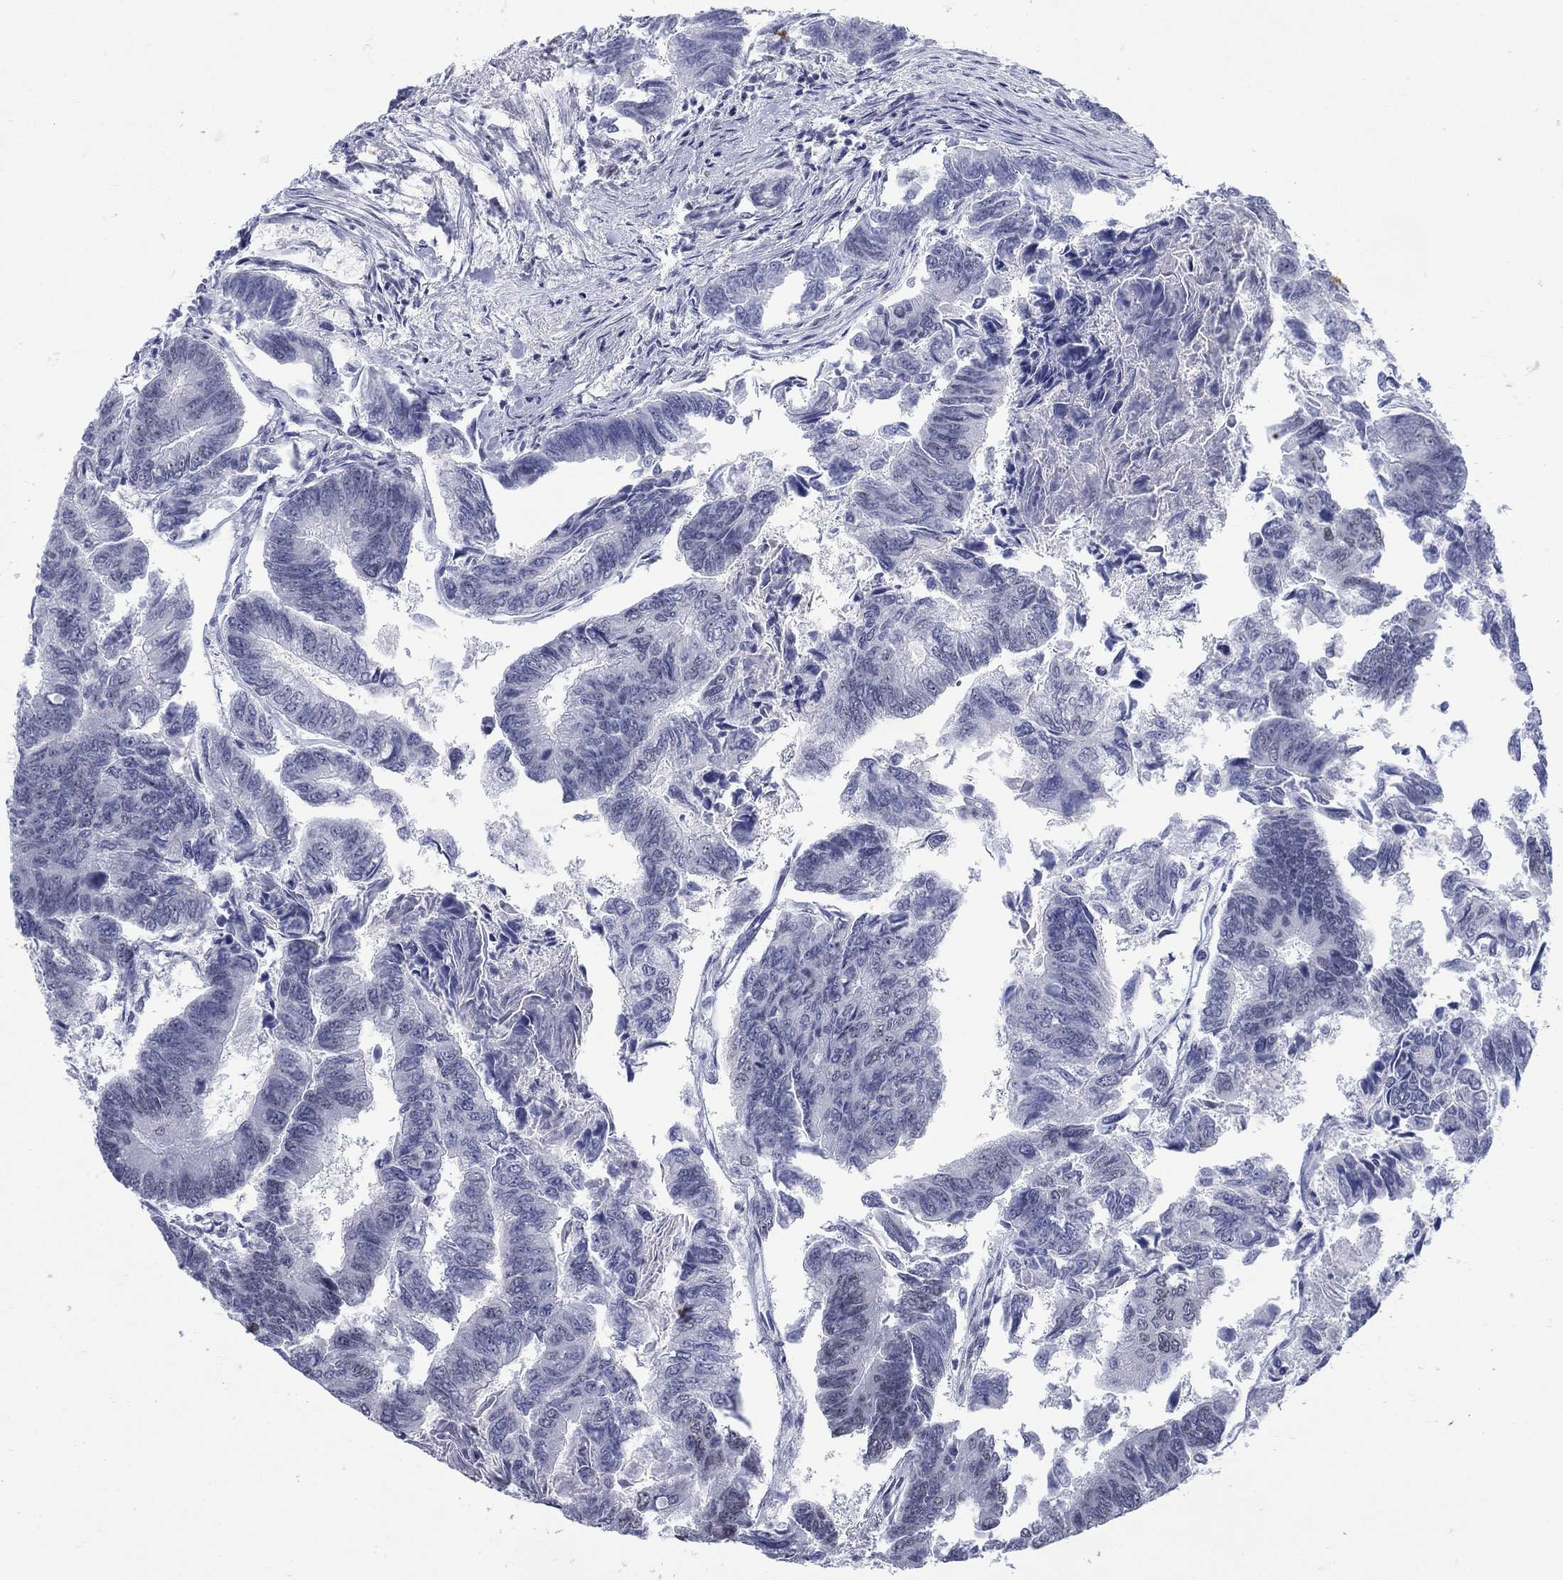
{"staining": {"intensity": "negative", "quantity": "none", "location": "none"}, "tissue": "colorectal cancer", "cell_type": "Tumor cells", "image_type": "cancer", "snomed": [{"axis": "morphology", "description": "Adenocarcinoma, NOS"}, {"axis": "topography", "description": "Colon"}], "caption": "High magnification brightfield microscopy of colorectal cancer stained with DAB (brown) and counterstained with hematoxylin (blue): tumor cells show no significant staining. (Brightfield microscopy of DAB (3,3'-diaminobenzidine) IHC at high magnification).", "gene": "NPAS3", "patient": {"sex": "female", "age": 65}}